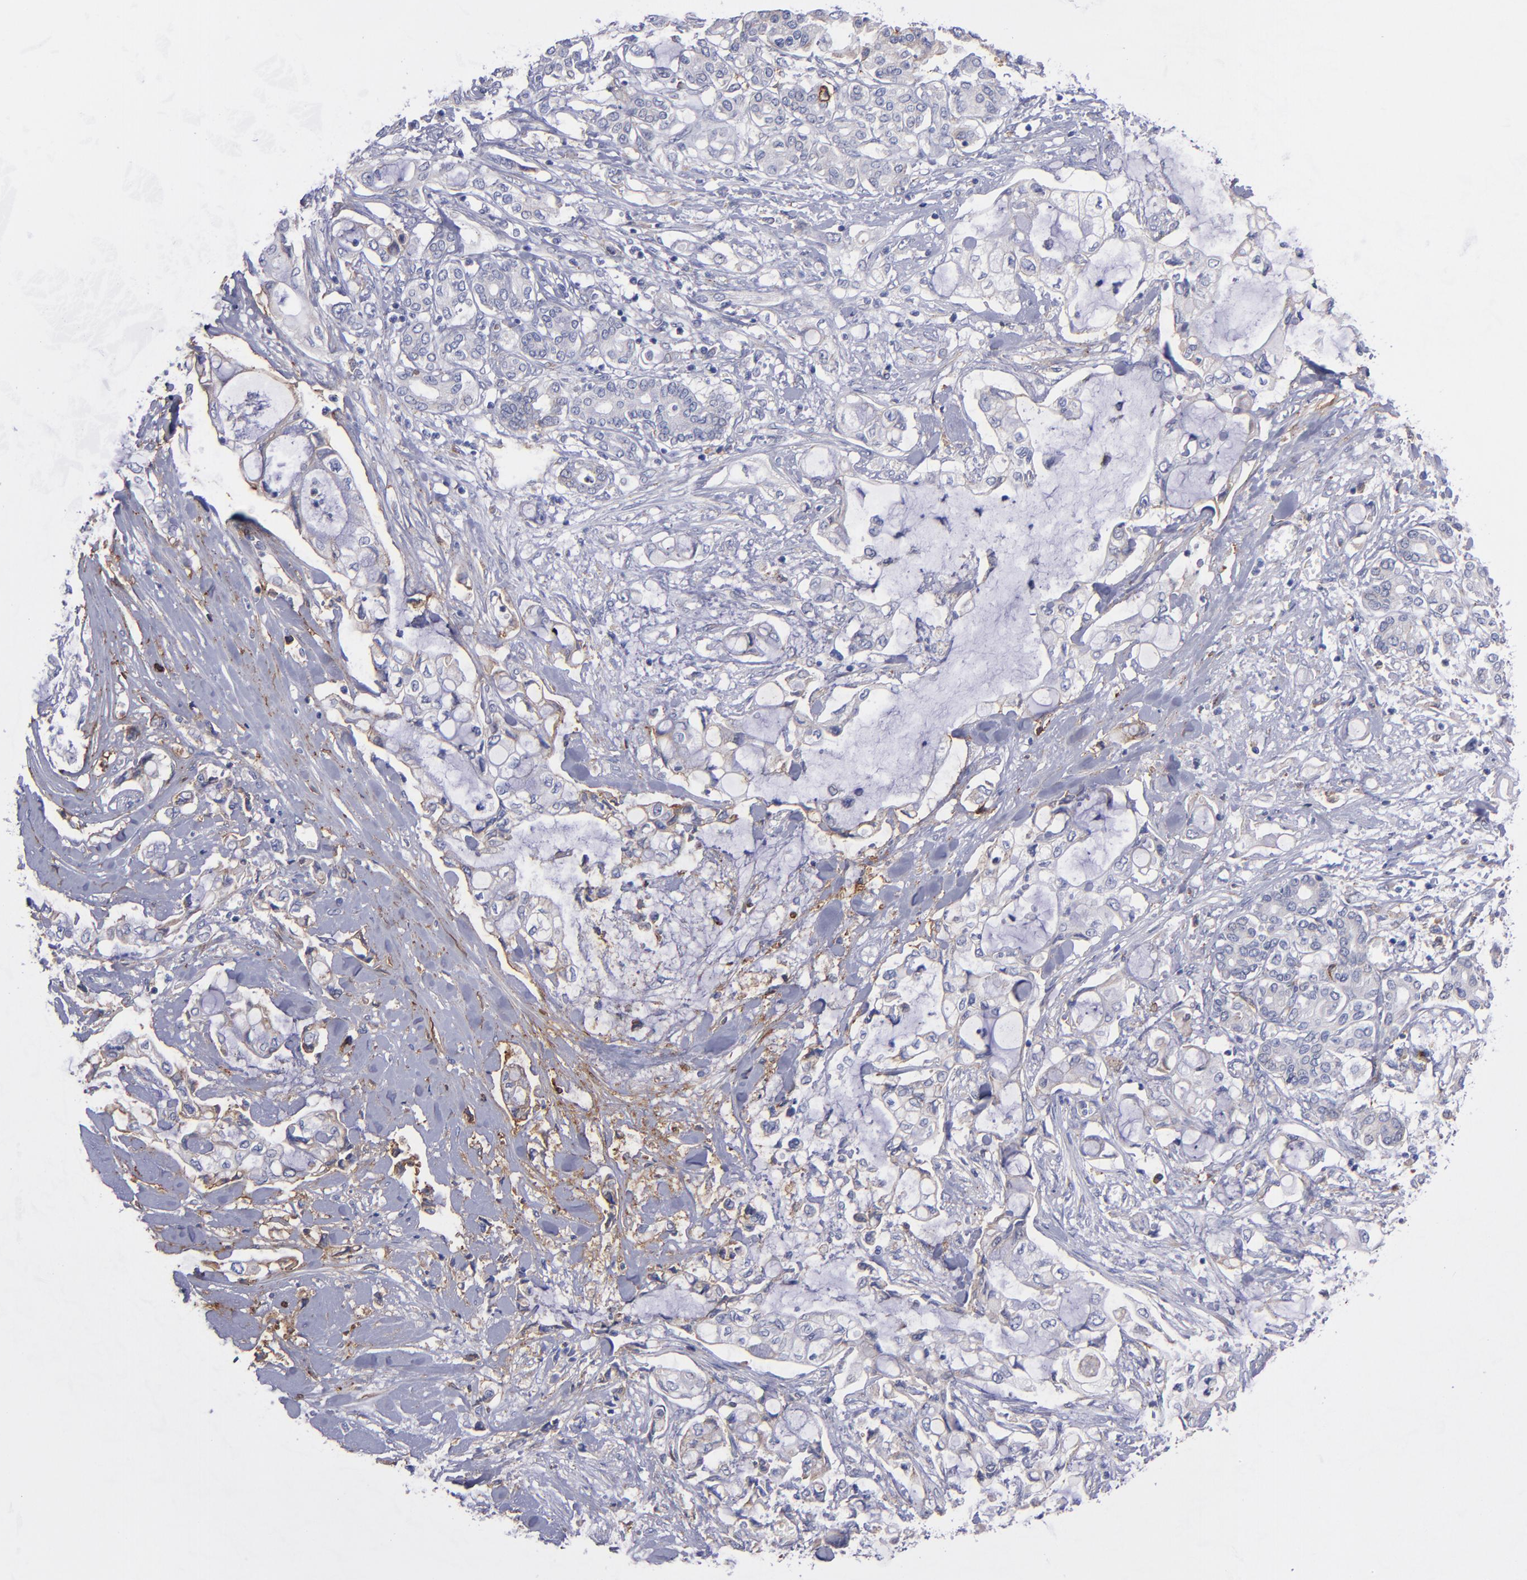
{"staining": {"intensity": "weak", "quantity": "25%-75%", "location": "cytoplasmic/membranous"}, "tissue": "pancreatic cancer", "cell_type": "Tumor cells", "image_type": "cancer", "snomed": [{"axis": "morphology", "description": "Adenocarcinoma, NOS"}, {"axis": "topography", "description": "Pancreas"}], "caption": "Immunohistochemical staining of human pancreatic adenocarcinoma reveals weak cytoplasmic/membranous protein staining in approximately 25%-75% of tumor cells.", "gene": "MFGE8", "patient": {"sex": "female", "age": 70}}